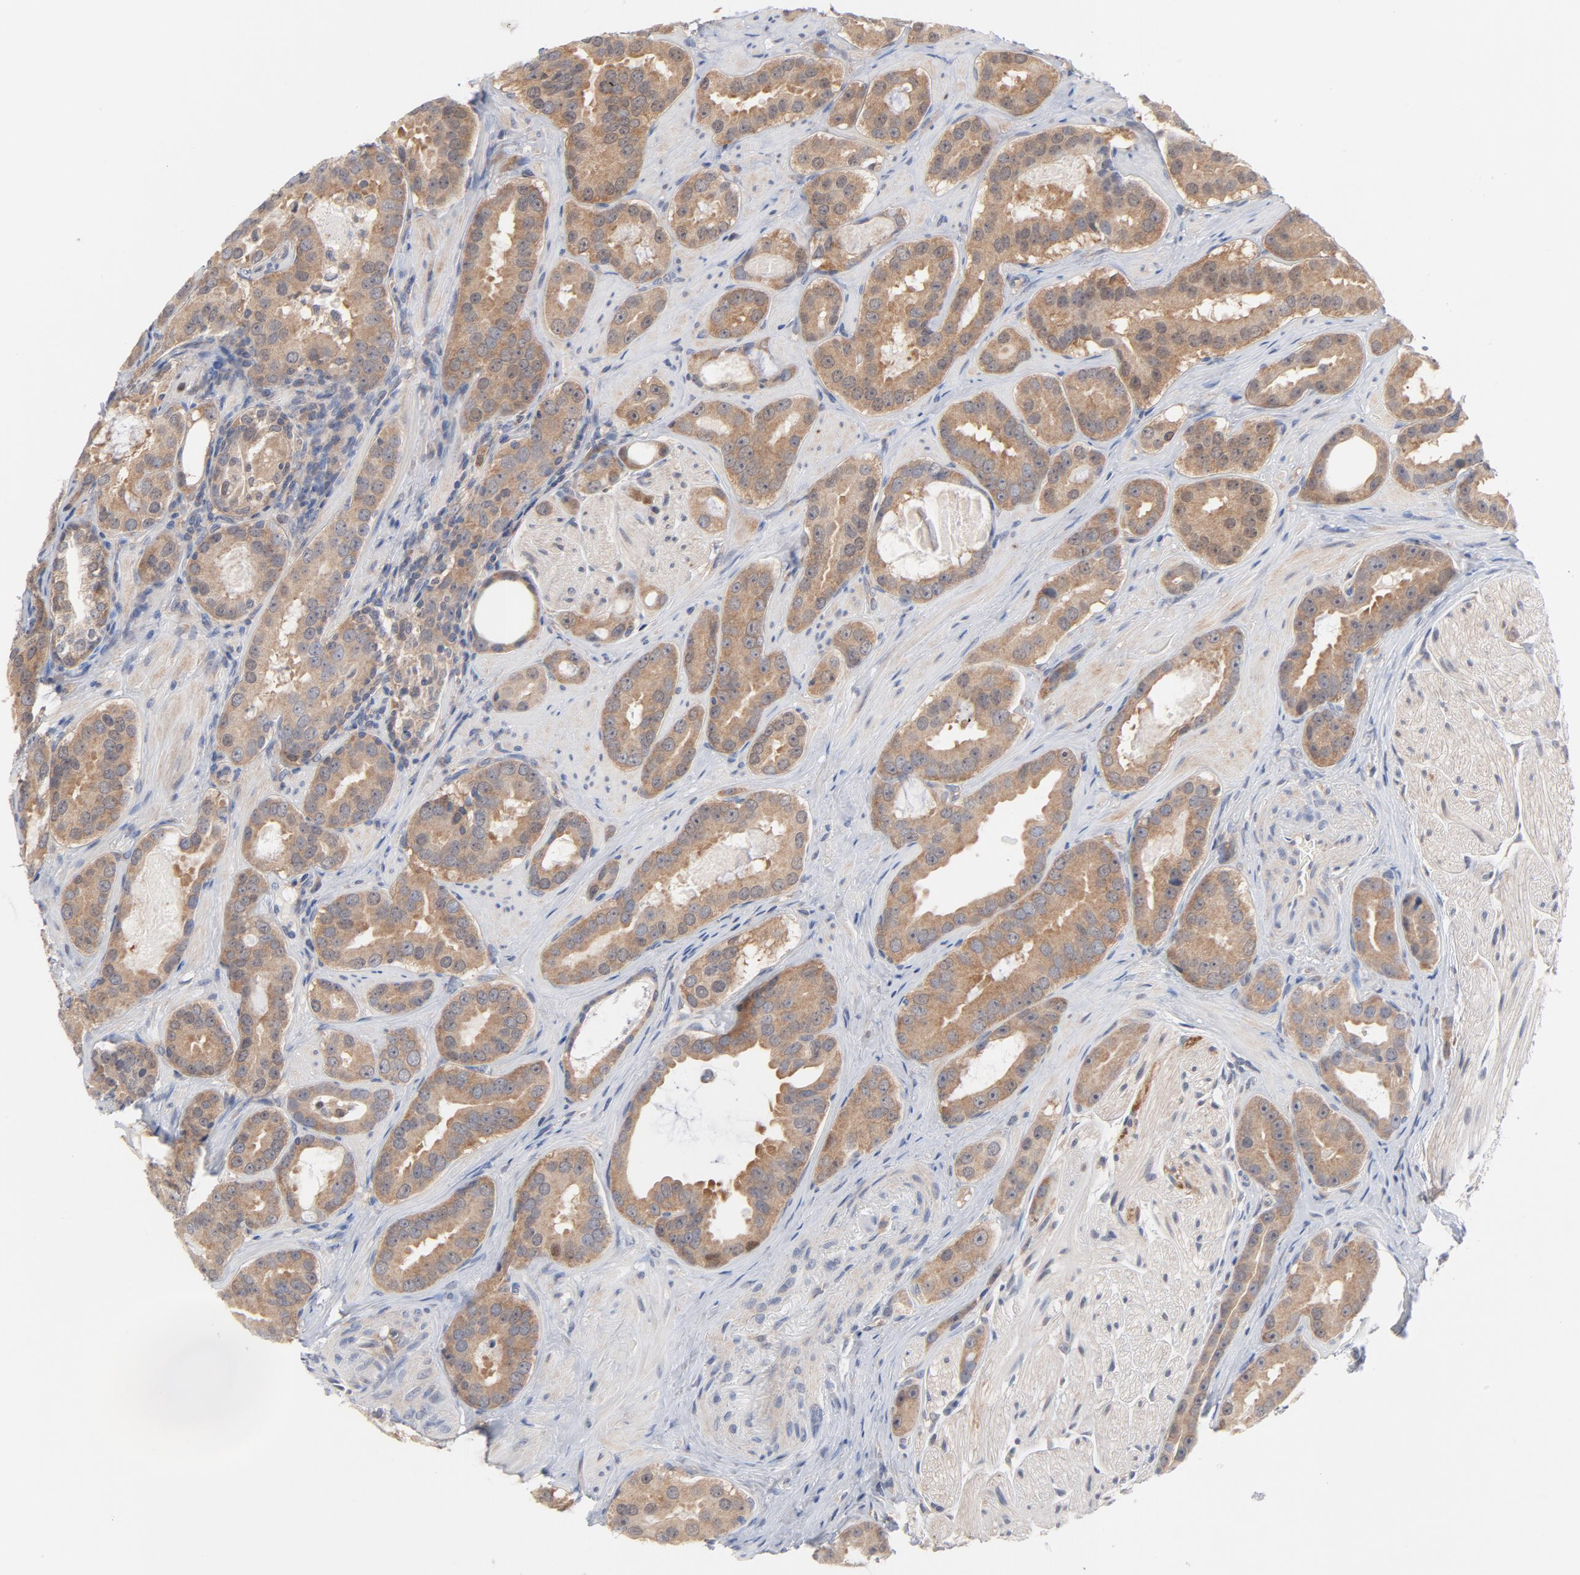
{"staining": {"intensity": "moderate", "quantity": ">75%", "location": "cytoplasmic/membranous"}, "tissue": "prostate cancer", "cell_type": "Tumor cells", "image_type": "cancer", "snomed": [{"axis": "morphology", "description": "Adenocarcinoma, Low grade"}, {"axis": "topography", "description": "Prostate"}], "caption": "Protein staining by immunohistochemistry (IHC) demonstrates moderate cytoplasmic/membranous staining in about >75% of tumor cells in low-grade adenocarcinoma (prostate).", "gene": "UBL4A", "patient": {"sex": "male", "age": 59}}